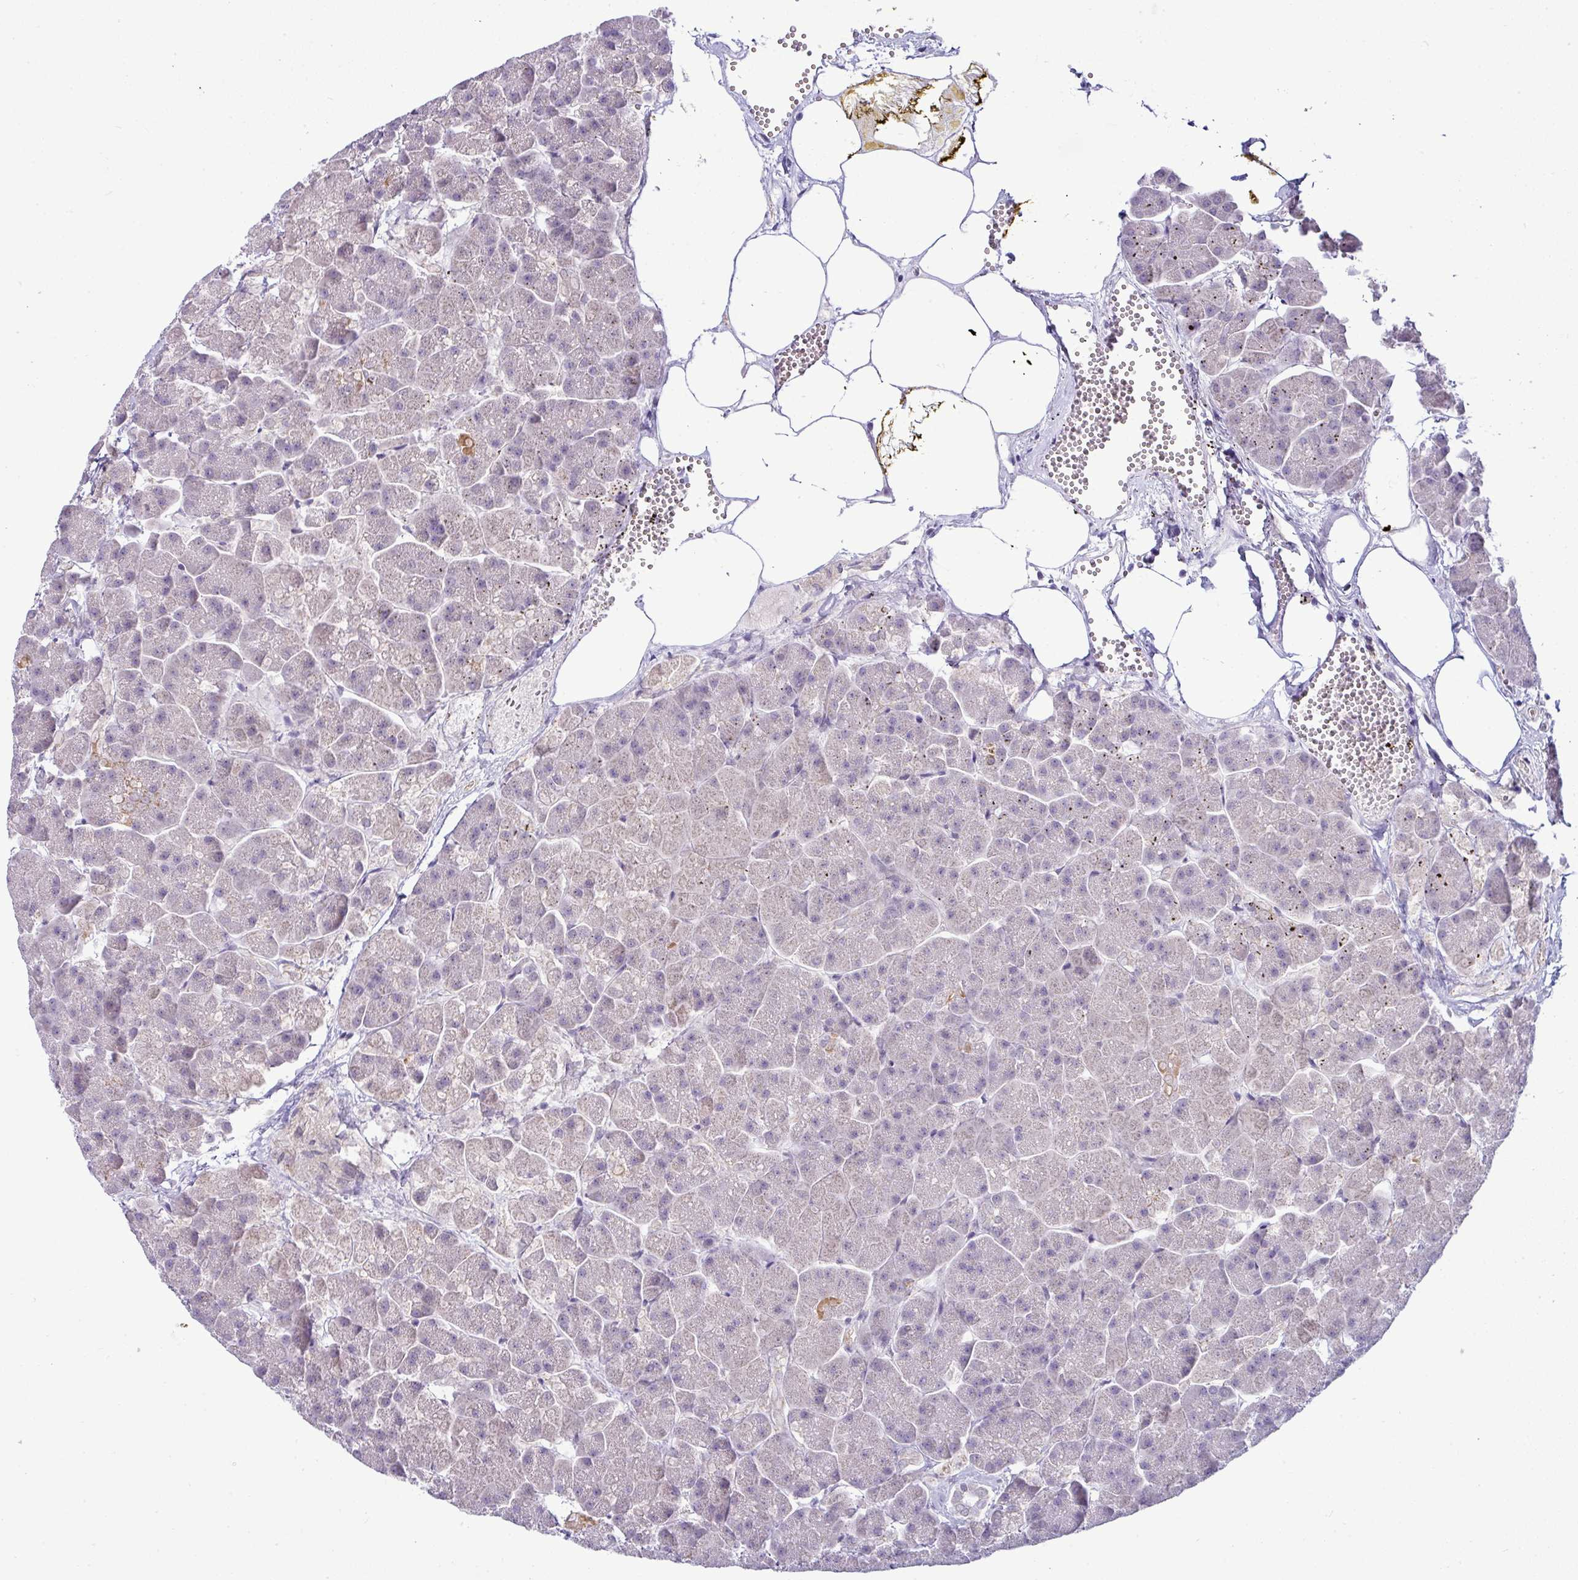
{"staining": {"intensity": "moderate", "quantity": "<25%", "location": "cytoplasmic/membranous"}, "tissue": "pancreas", "cell_type": "Exocrine glandular cells", "image_type": "normal", "snomed": [{"axis": "morphology", "description": "Normal tissue, NOS"}, {"axis": "topography", "description": "Pancreas"}, {"axis": "topography", "description": "Peripheral nerve tissue"}], "caption": "Immunohistochemistry (IHC) image of normal pancreas: pancreas stained using IHC exhibits low levels of moderate protein expression localized specifically in the cytoplasmic/membranous of exocrine glandular cells, appearing as a cytoplasmic/membranous brown color.", "gene": "HBEGF", "patient": {"sex": "male", "age": 54}}